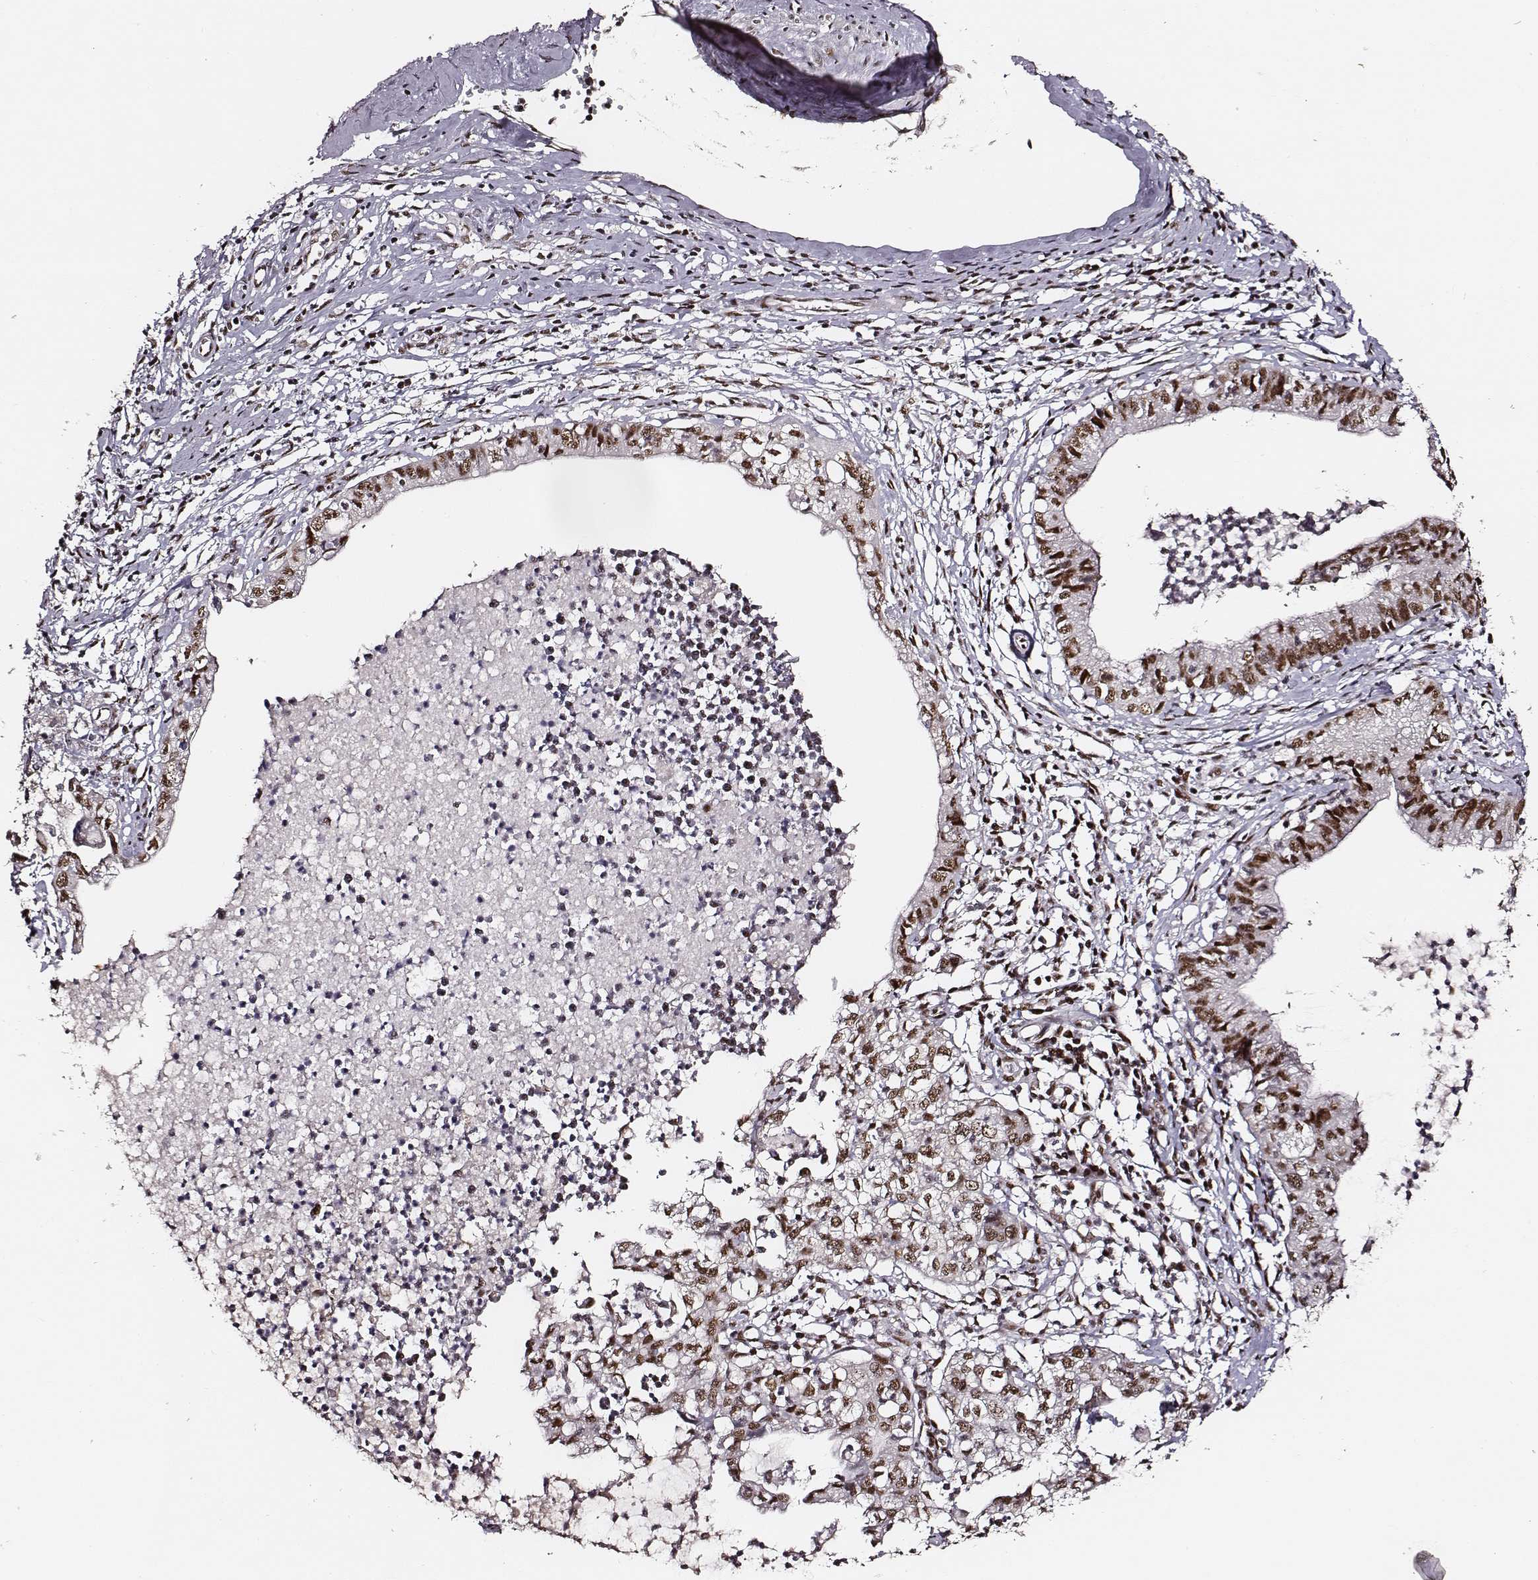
{"staining": {"intensity": "strong", "quantity": ">75%", "location": "nuclear"}, "tissue": "cervical cancer", "cell_type": "Tumor cells", "image_type": "cancer", "snomed": [{"axis": "morphology", "description": "Normal tissue, NOS"}, {"axis": "morphology", "description": "Adenocarcinoma, NOS"}, {"axis": "topography", "description": "Cervix"}], "caption": "Cervical cancer (adenocarcinoma) stained with immunohistochemistry exhibits strong nuclear expression in about >75% of tumor cells.", "gene": "PPARA", "patient": {"sex": "female", "age": 38}}